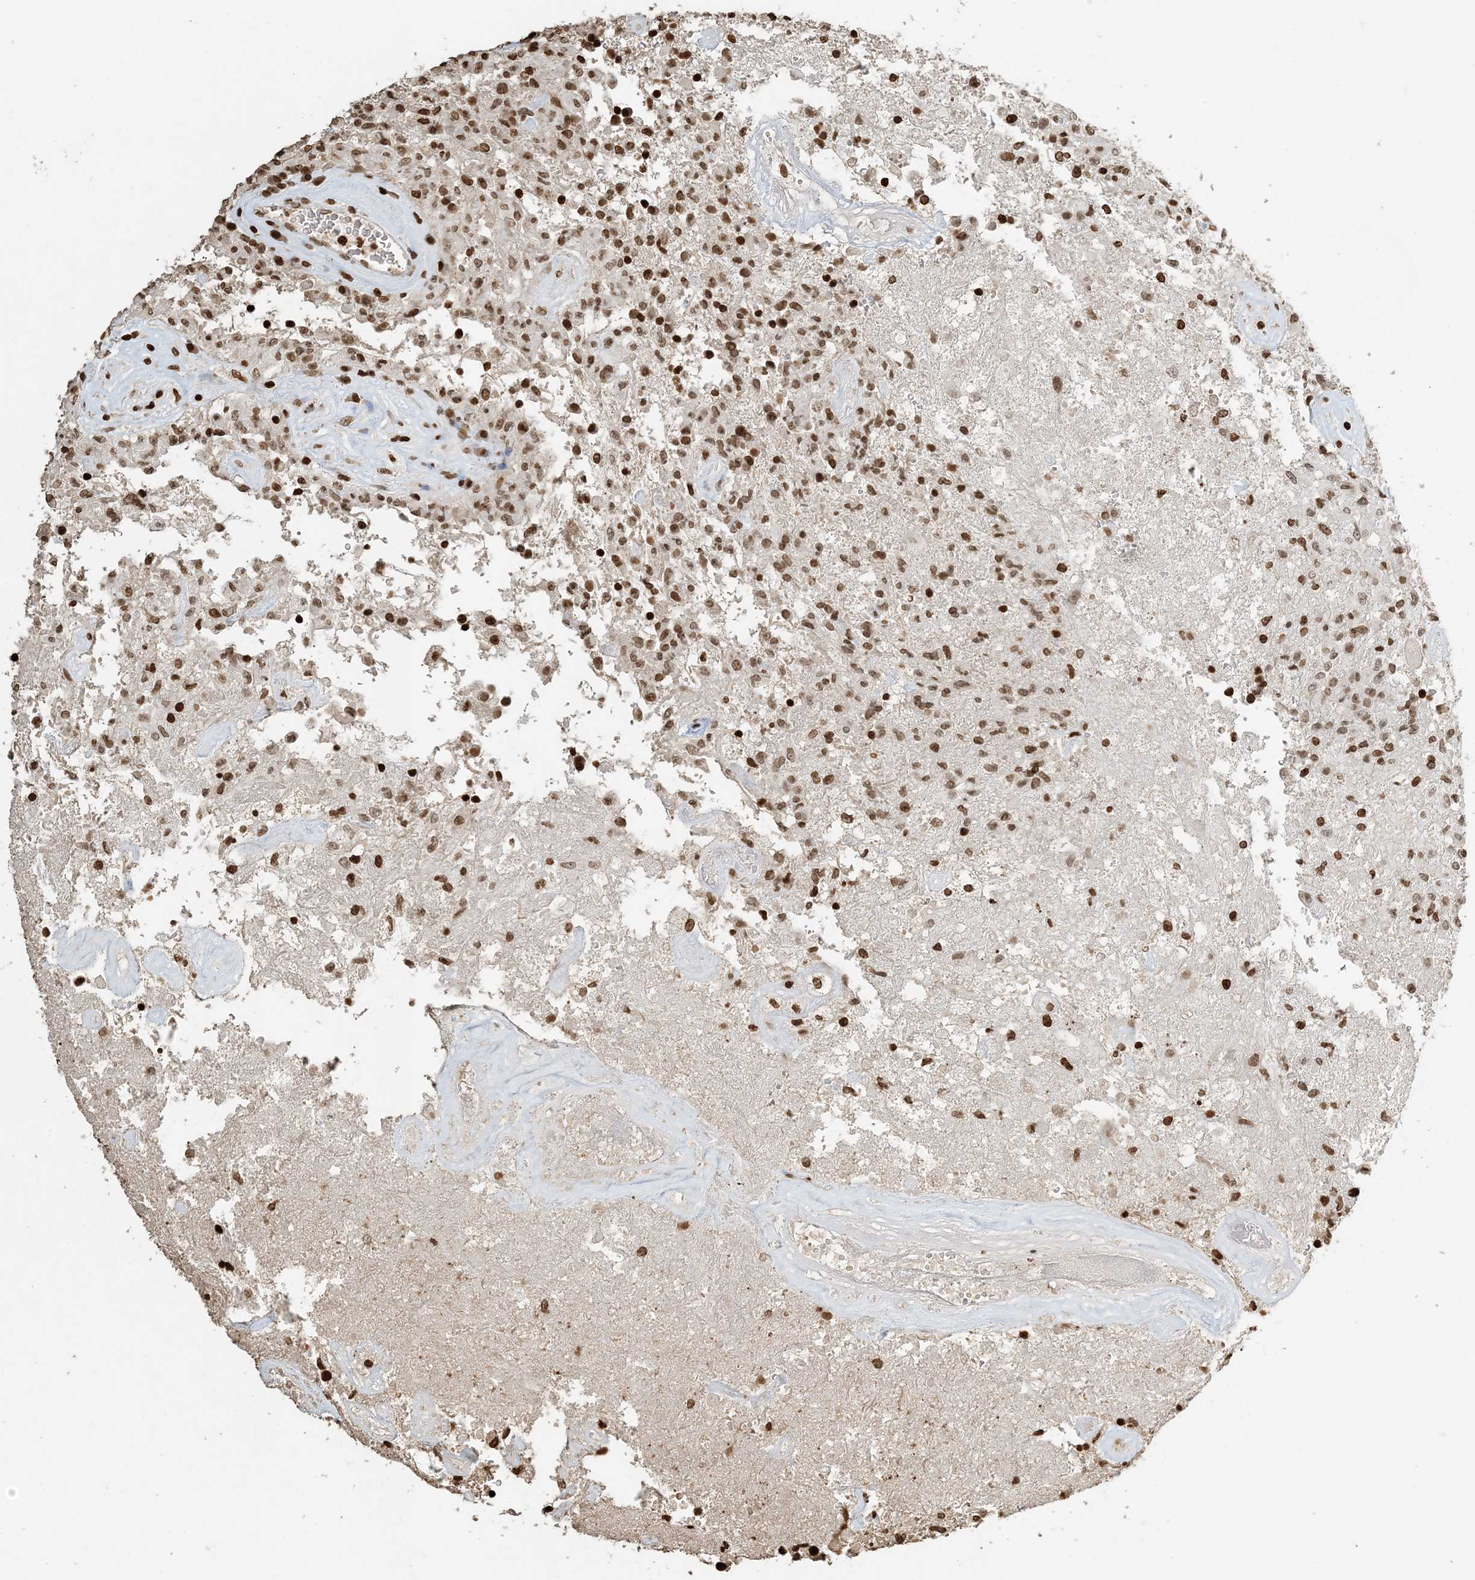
{"staining": {"intensity": "moderate", "quantity": ">75%", "location": "nuclear"}, "tissue": "glioma", "cell_type": "Tumor cells", "image_type": "cancer", "snomed": [{"axis": "morphology", "description": "Glioma, malignant, High grade"}, {"axis": "topography", "description": "Brain"}], "caption": "DAB immunohistochemical staining of human malignant high-grade glioma demonstrates moderate nuclear protein expression in approximately >75% of tumor cells.", "gene": "H3-3B", "patient": {"sex": "female", "age": 57}}